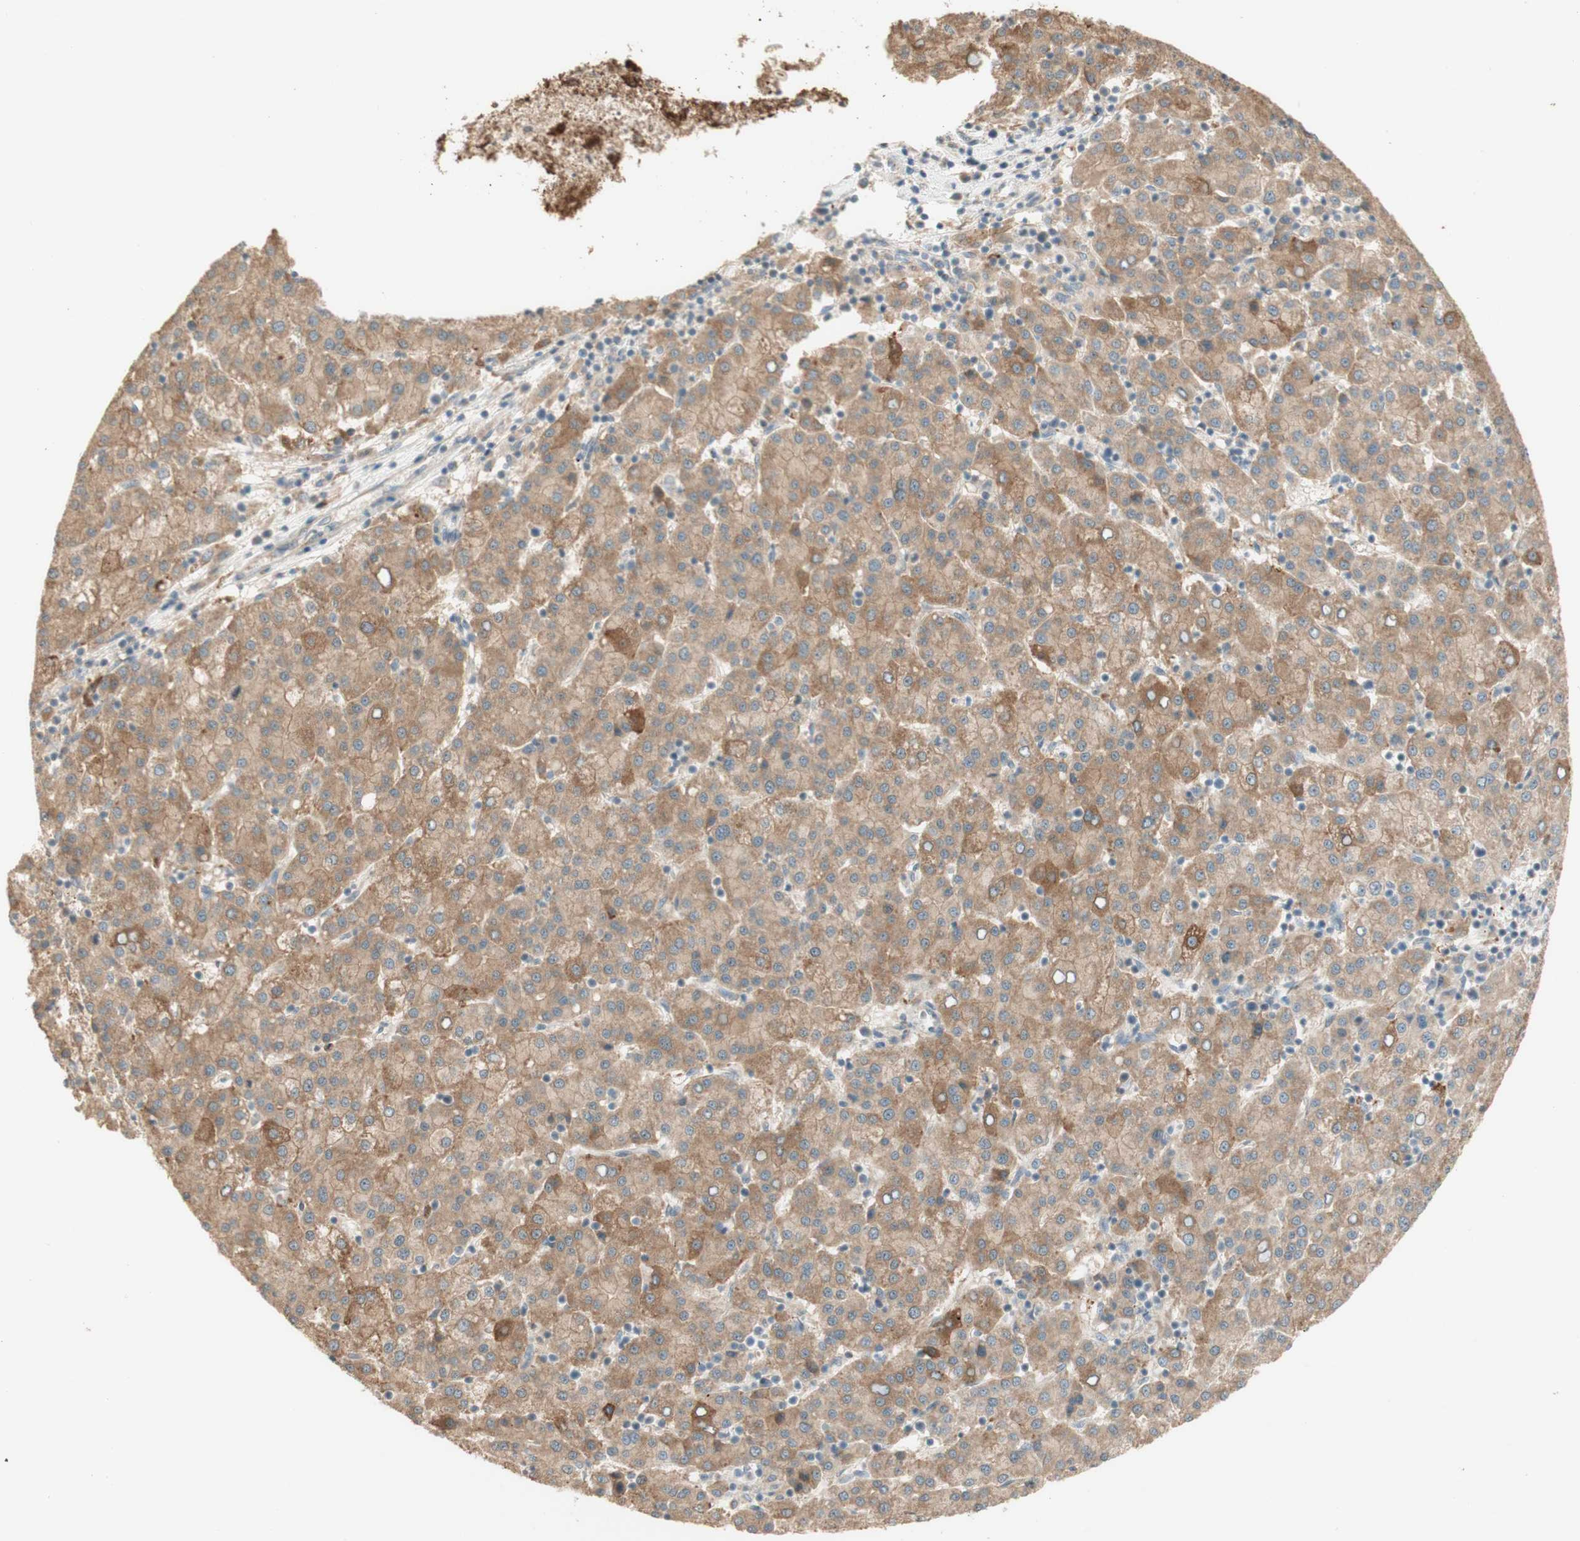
{"staining": {"intensity": "moderate", "quantity": ">75%", "location": "cytoplasmic/membranous"}, "tissue": "liver cancer", "cell_type": "Tumor cells", "image_type": "cancer", "snomed": [{"axis": "morphology", "description": "Carcinoma, Hepatocellular, NOS"}, {"axis": "topography", "description": "Liver"}], "caption": "Hepatocellular carcinoma (liver) was stained to show a protein in brown. There is medium levels of moderate cytoplasmic/membranous staining in about >75% of tumor cells.", "gene": "CLCN2", "patient": {"sex": "female", "age": 58}}